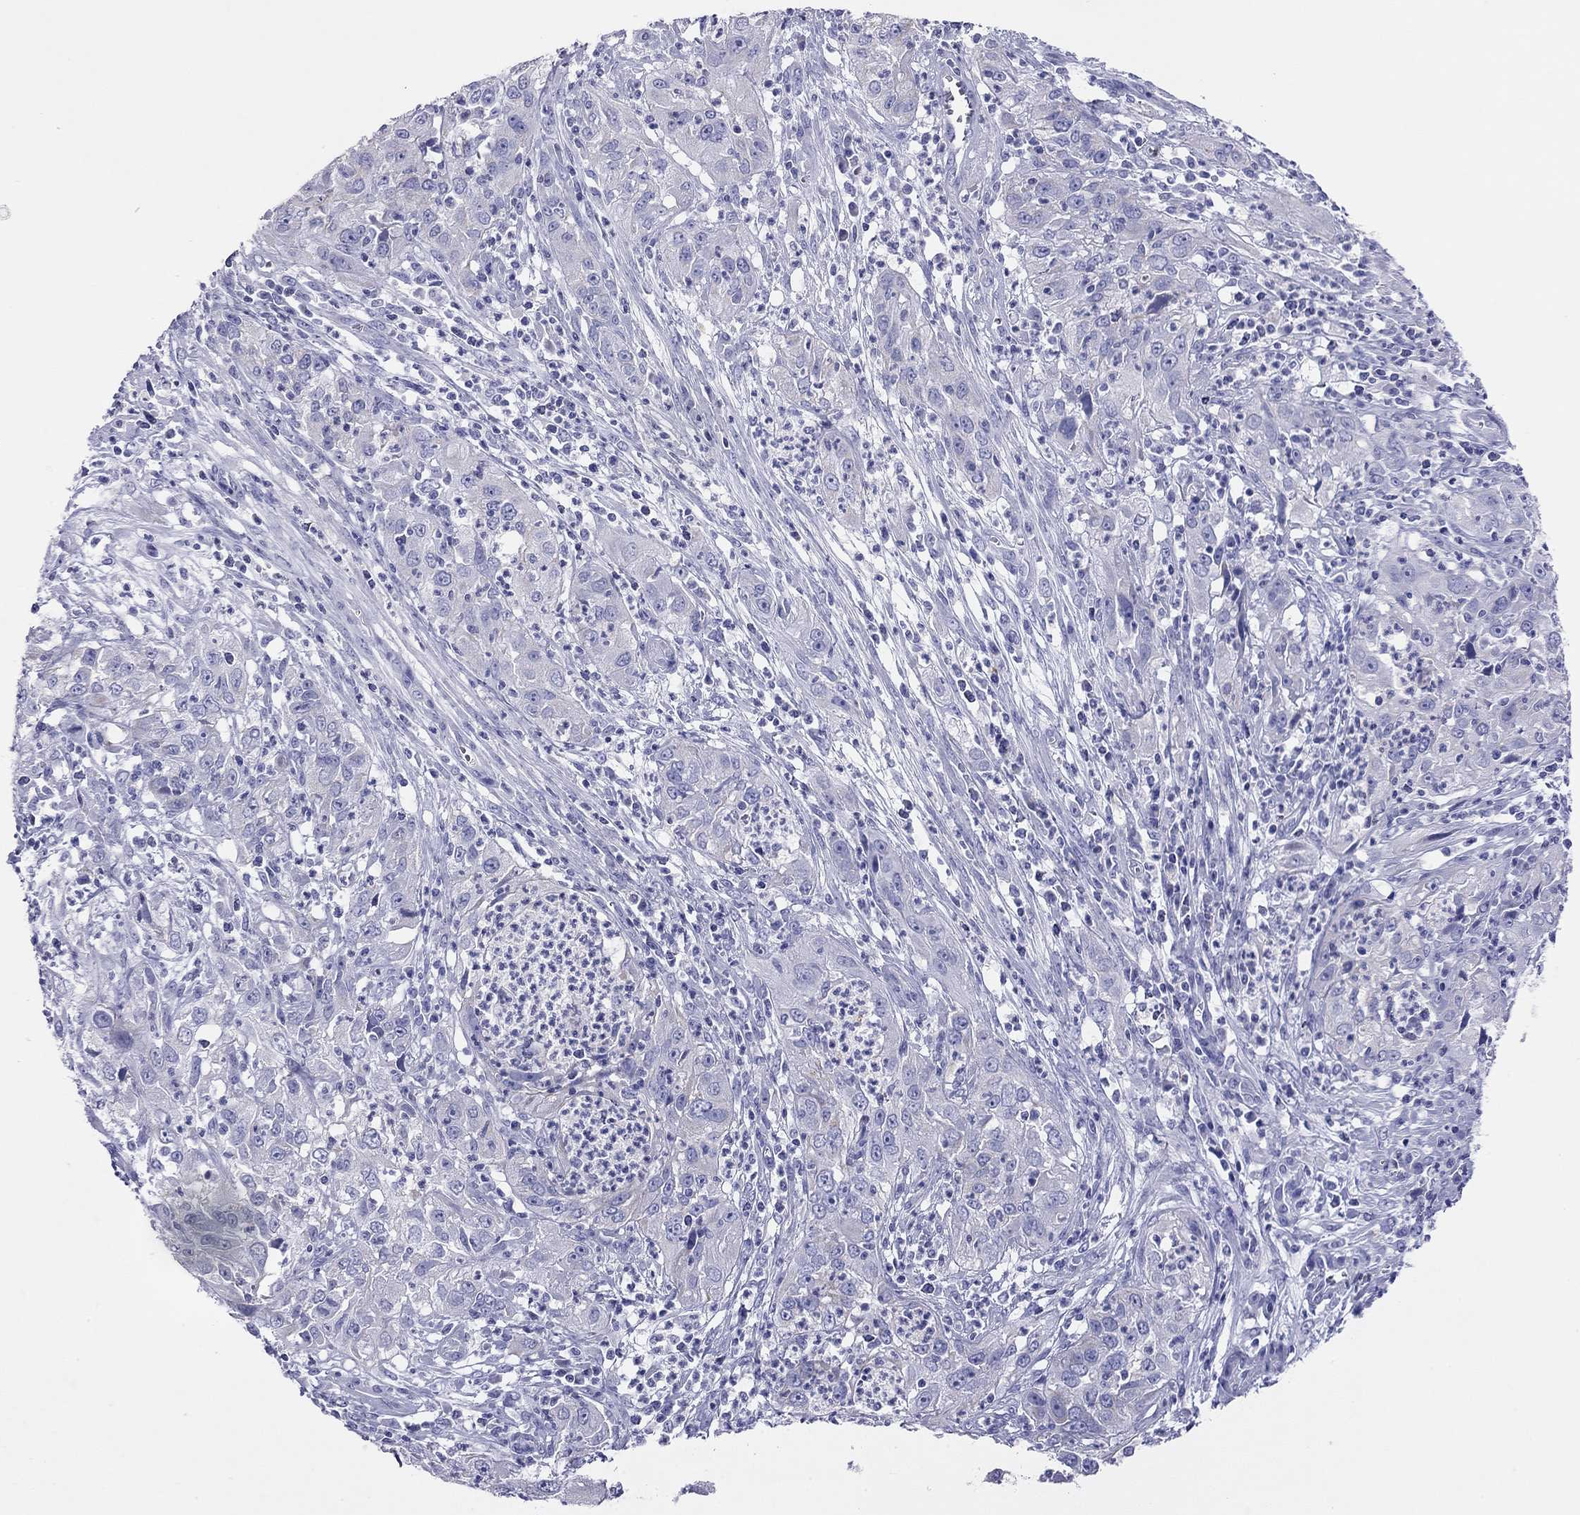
{"staining": {"intensity": "negative", "quantity": "none", "location": "none"}, "tissue": "cervical cancer", "cell_type": "Tumor cells", "image_type": "cancer", "snomed": [{"axis": "morphology", "description": "Squamous cell carcinoma, NOS"}, {"axis": "topography", "description": "Cervix"}], "caption": "Cervical cancer was stained to show a protein in brown. There is no significant staining in tumor cells.", "gene": "DPY19L2", "patient": {"sex": "female", "age": 32}}